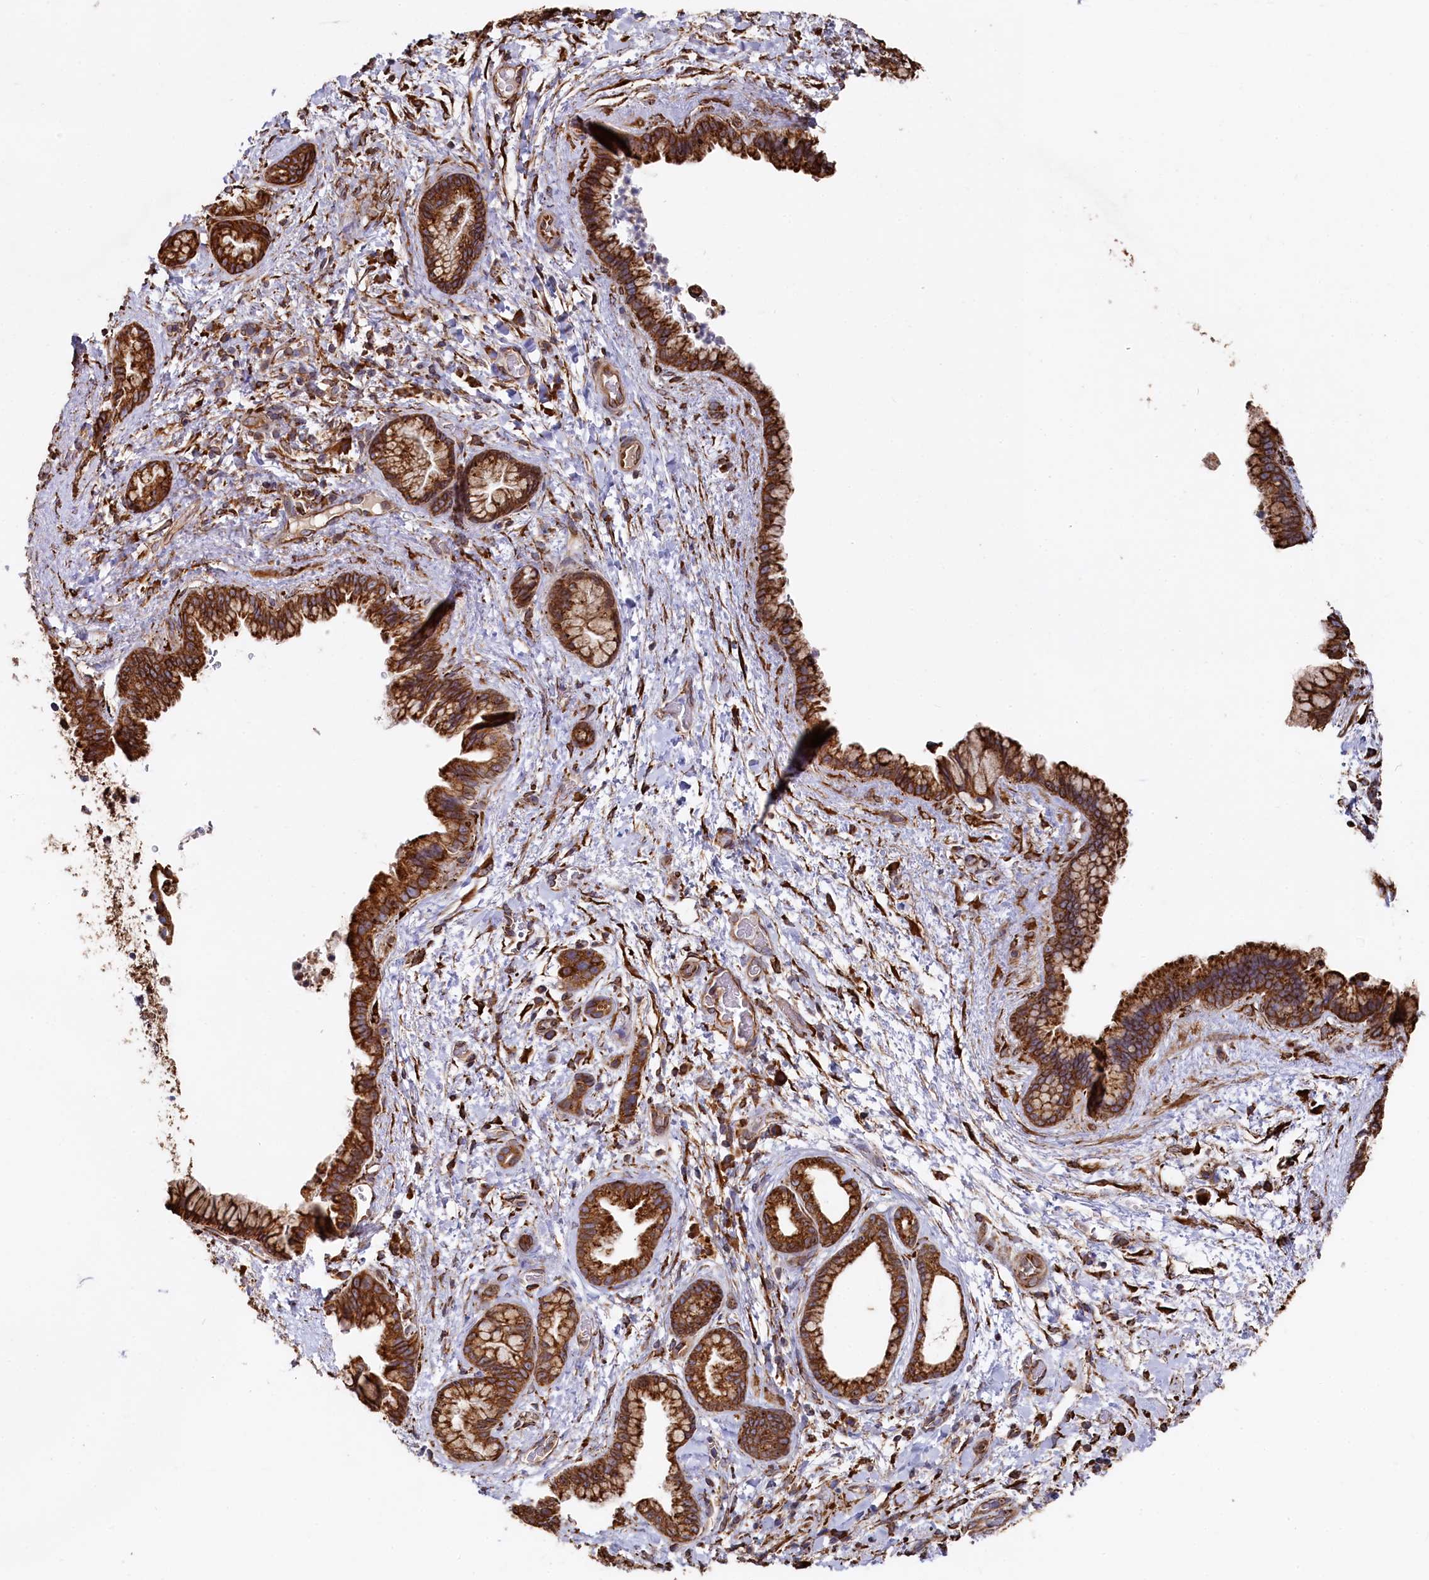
{"staining": {"intensity": "strong", "quantity": ">75%", "location": "cytoplasmic/membranous"}, "tissue": "pancreatic cancer", "cell_type": "Tumor cells", "image_type": "cancer", "snomed": [{"axis": "morphology", "description": "Adenocarcinoma, NOS"}, {"axis": "topography", "description": "Pancreas"}], "caption": "A micrograph of pancreatic cancer (adenocarcinoma) stained for a protein shows strong cytoplasmic/membranous brown staining in tumor cells. The staining was performed using DAB to visualize the protein expression in brown, while the nuclei were stained in blue with hematoxylin (Magnification: 20x).", "gene": "NEURL1B", "patient": {"sex": "female", "age": 78}}